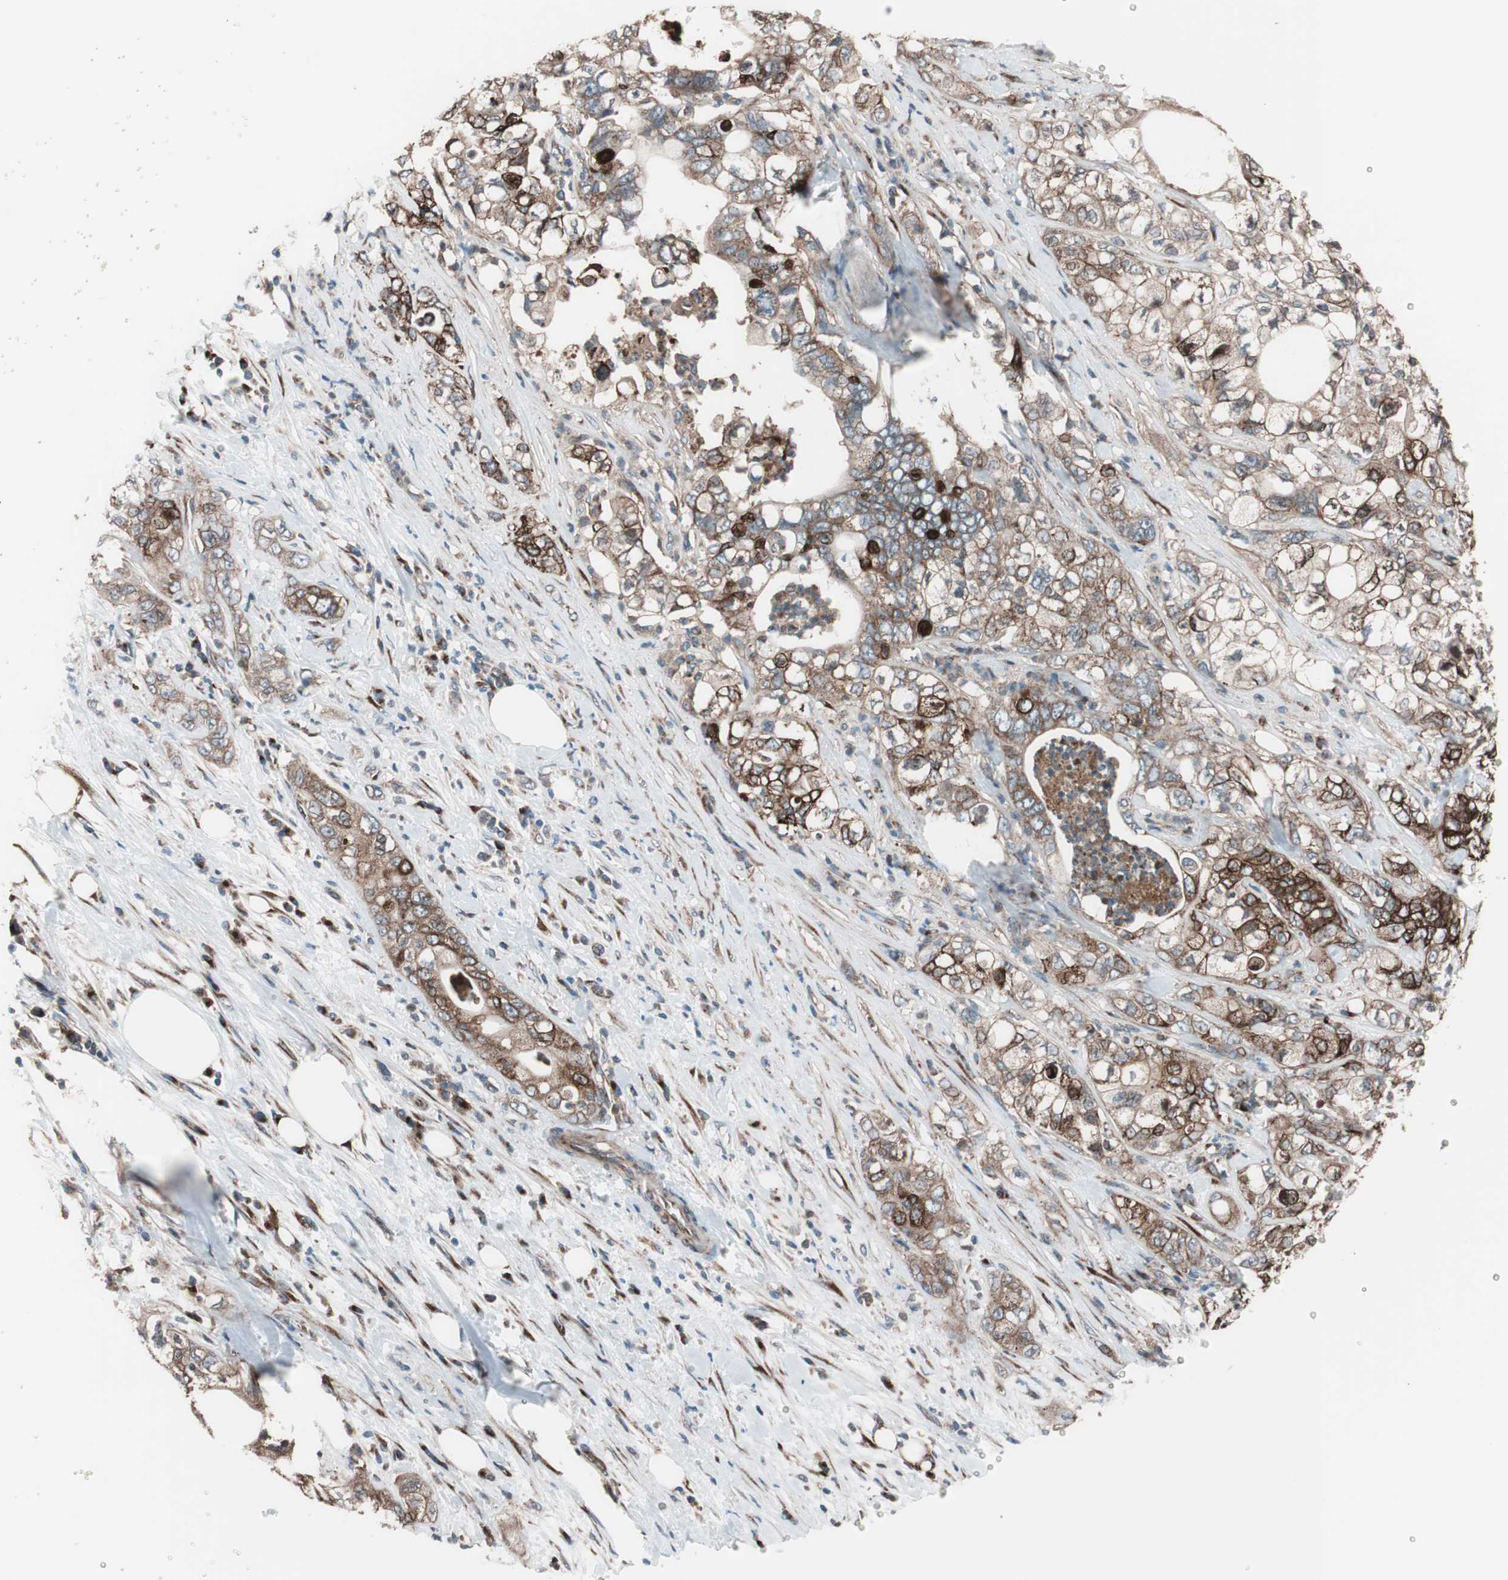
{"staining": {"intensity": "moderate", "quantity": ">75%", "location": "cytoplasmic/membranous"}, "tissue": "pancreatic cancer", "cell_type": "Tumor cells", "image_type": "cancer", "snomed": [{"axis": "morphology", "description": "Adenocarcinoma, NOS"}, {"axis": "topography", "description": "Pancreas"}], "caption": "Approximately >75% of tumor cells in pancreatic adenocarcinoma display moderate cytoplasmic/membranous protein expression as visualized by brown immunohistochemical staining.", "gene": "SEC31A", "patient": {"sex": "male", "age": 70}}